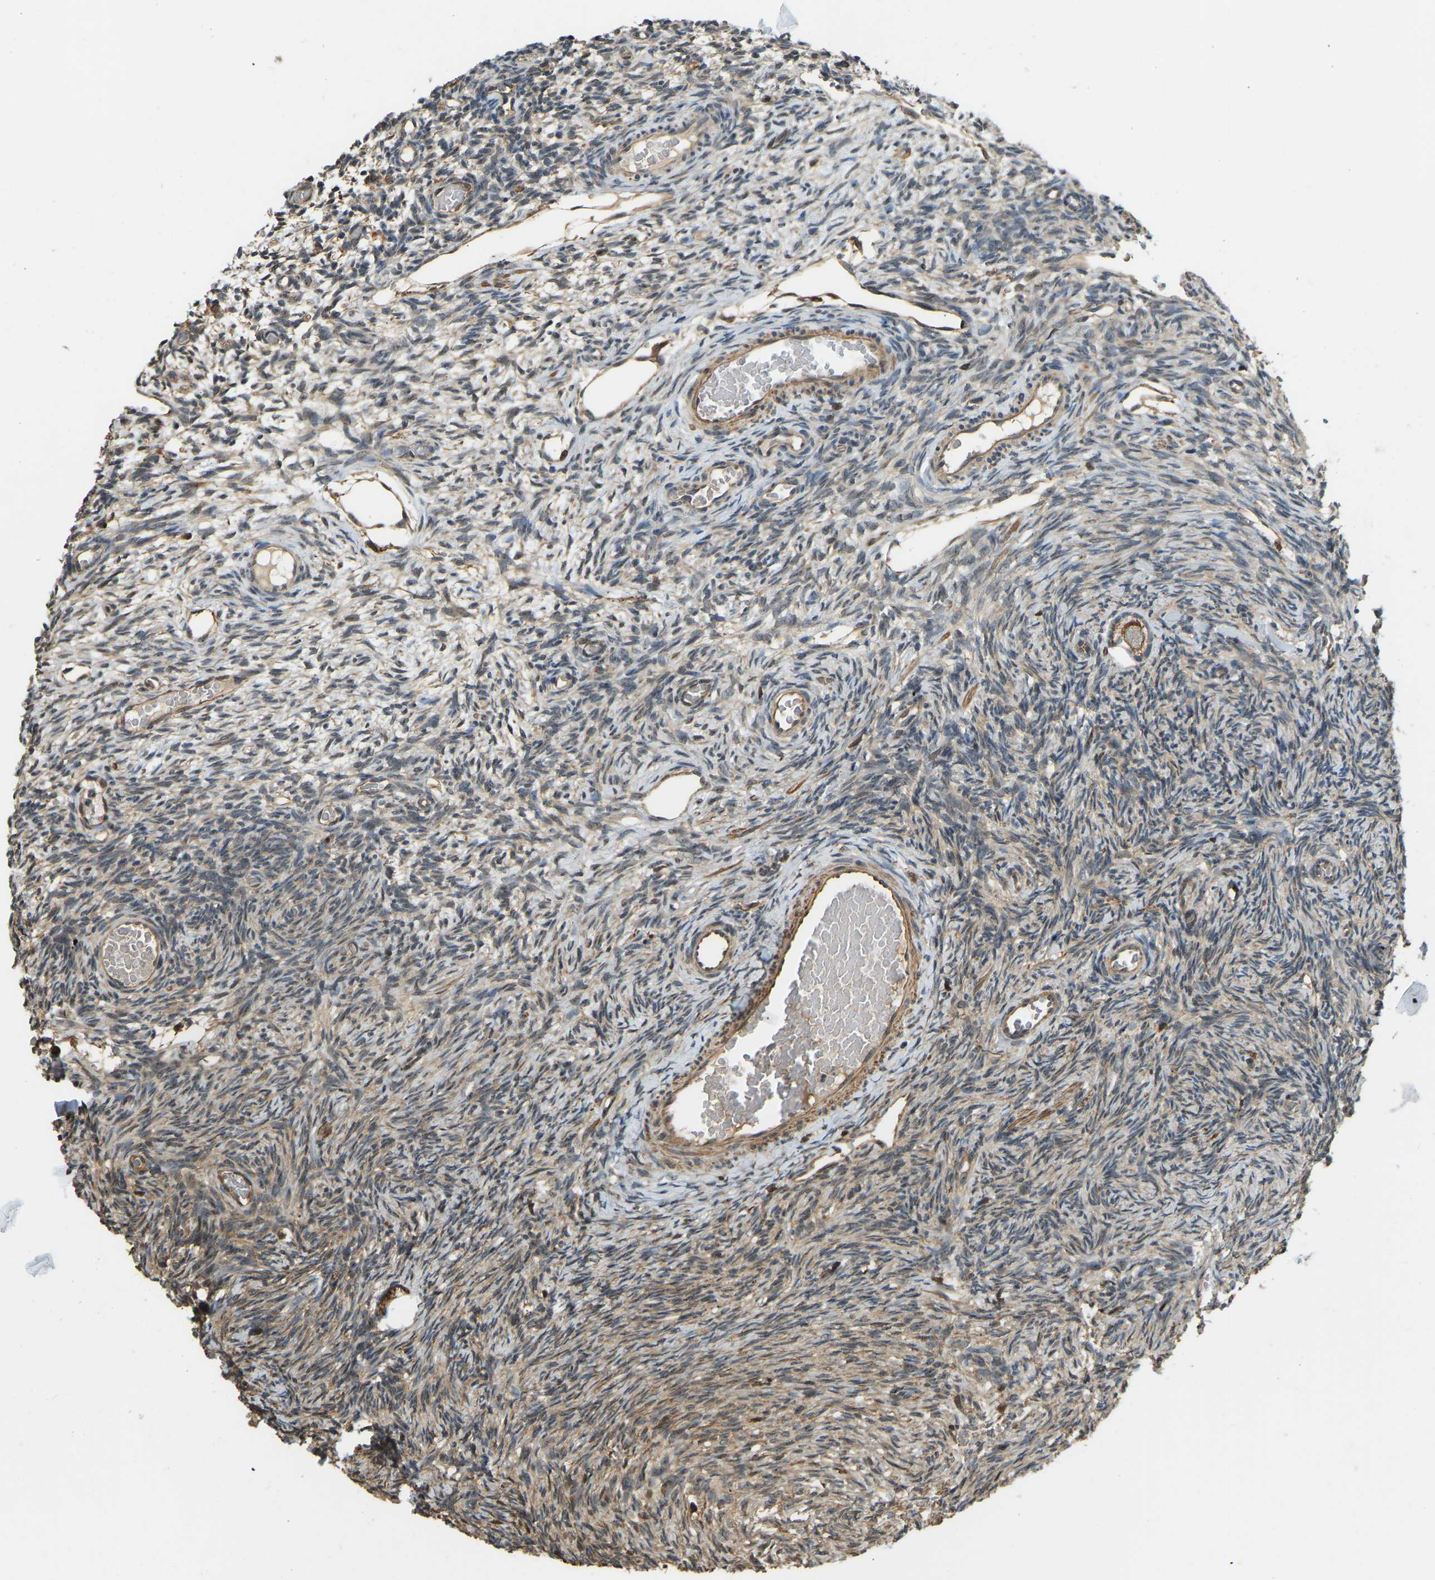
{"staining": {"intensity": "moderate", "quantity": ">75%", "location": "cytoplasmic/membranous"}, "tissue": "ovary", "cell_type": "Follicle cells", "image_type": "normal", "snomed": [{"axis": "morphology", "description": "Normal tissue, NOS"}, {"axis": "topography", "description": "Ovary"}], "caption": "Immunohistochemistry histopathology image of unremarkable ovary stained for a protein (brown), which demonstrates medium levels of moderate cytoplasmic/membranous positivity in about >75% of follicle cells.", "gene": "OS9", "patient": {"sex": "female", "age": 27}}